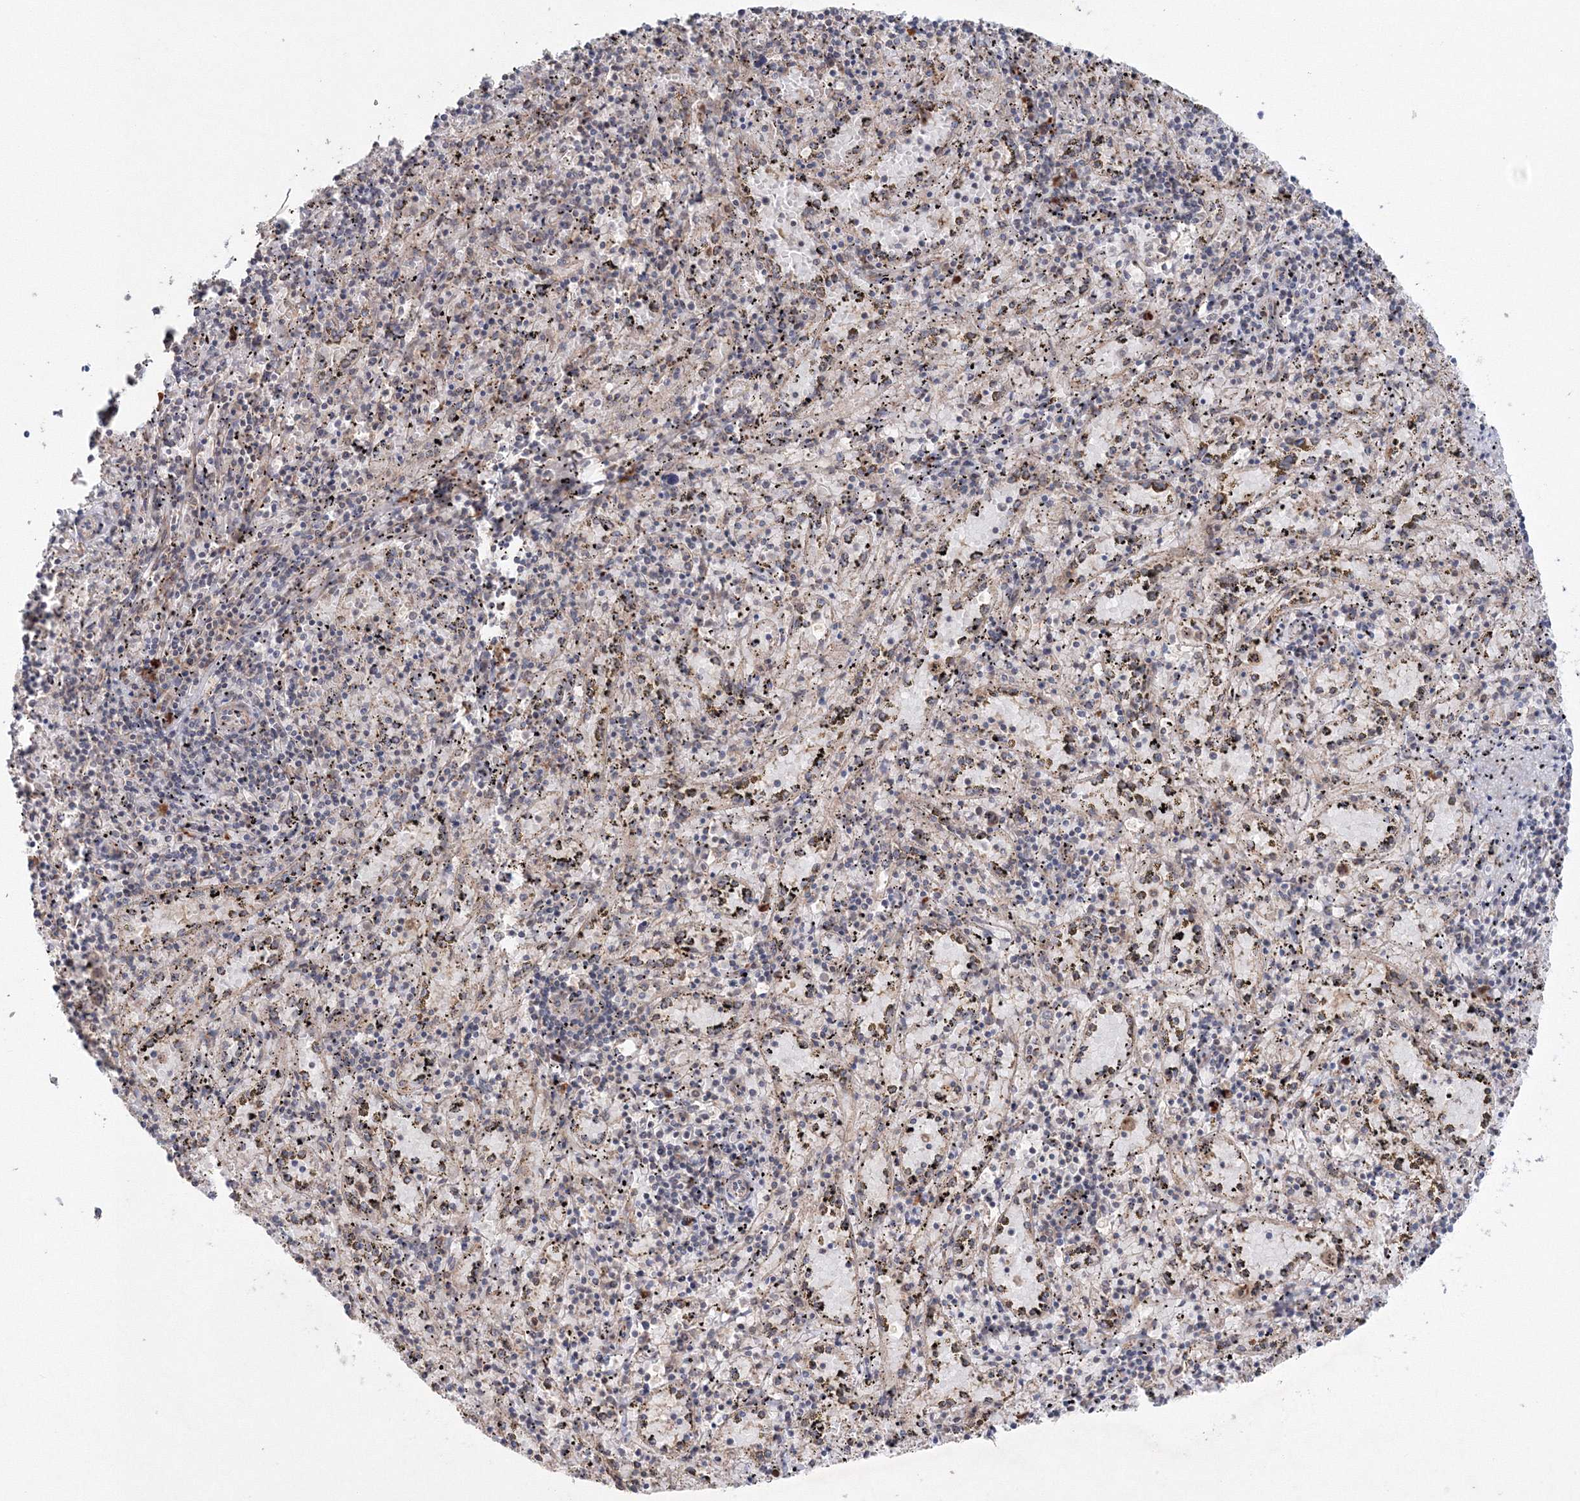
{"staining": {"intensity": "negative", "quantity": "none", "location": "none"}, "tissue": "spleen", "cell_type": "Cells in red pulp", "image_type": "normal", "snomed": [{"axis": "morphology", "description": "Normal tissue, NOS"}, {"axis": "topography", "description": "Spleen"}], "caption": "There is no significant staining in cells in red pulp of spleen. The staining was performed using DAB to visualize the protein expression in brown, while the nuclei were stained in blue with hematoxylin (Magnification: 20x).", "gene": "NOA1", "patient": {"sex": "male", "age": 11}}